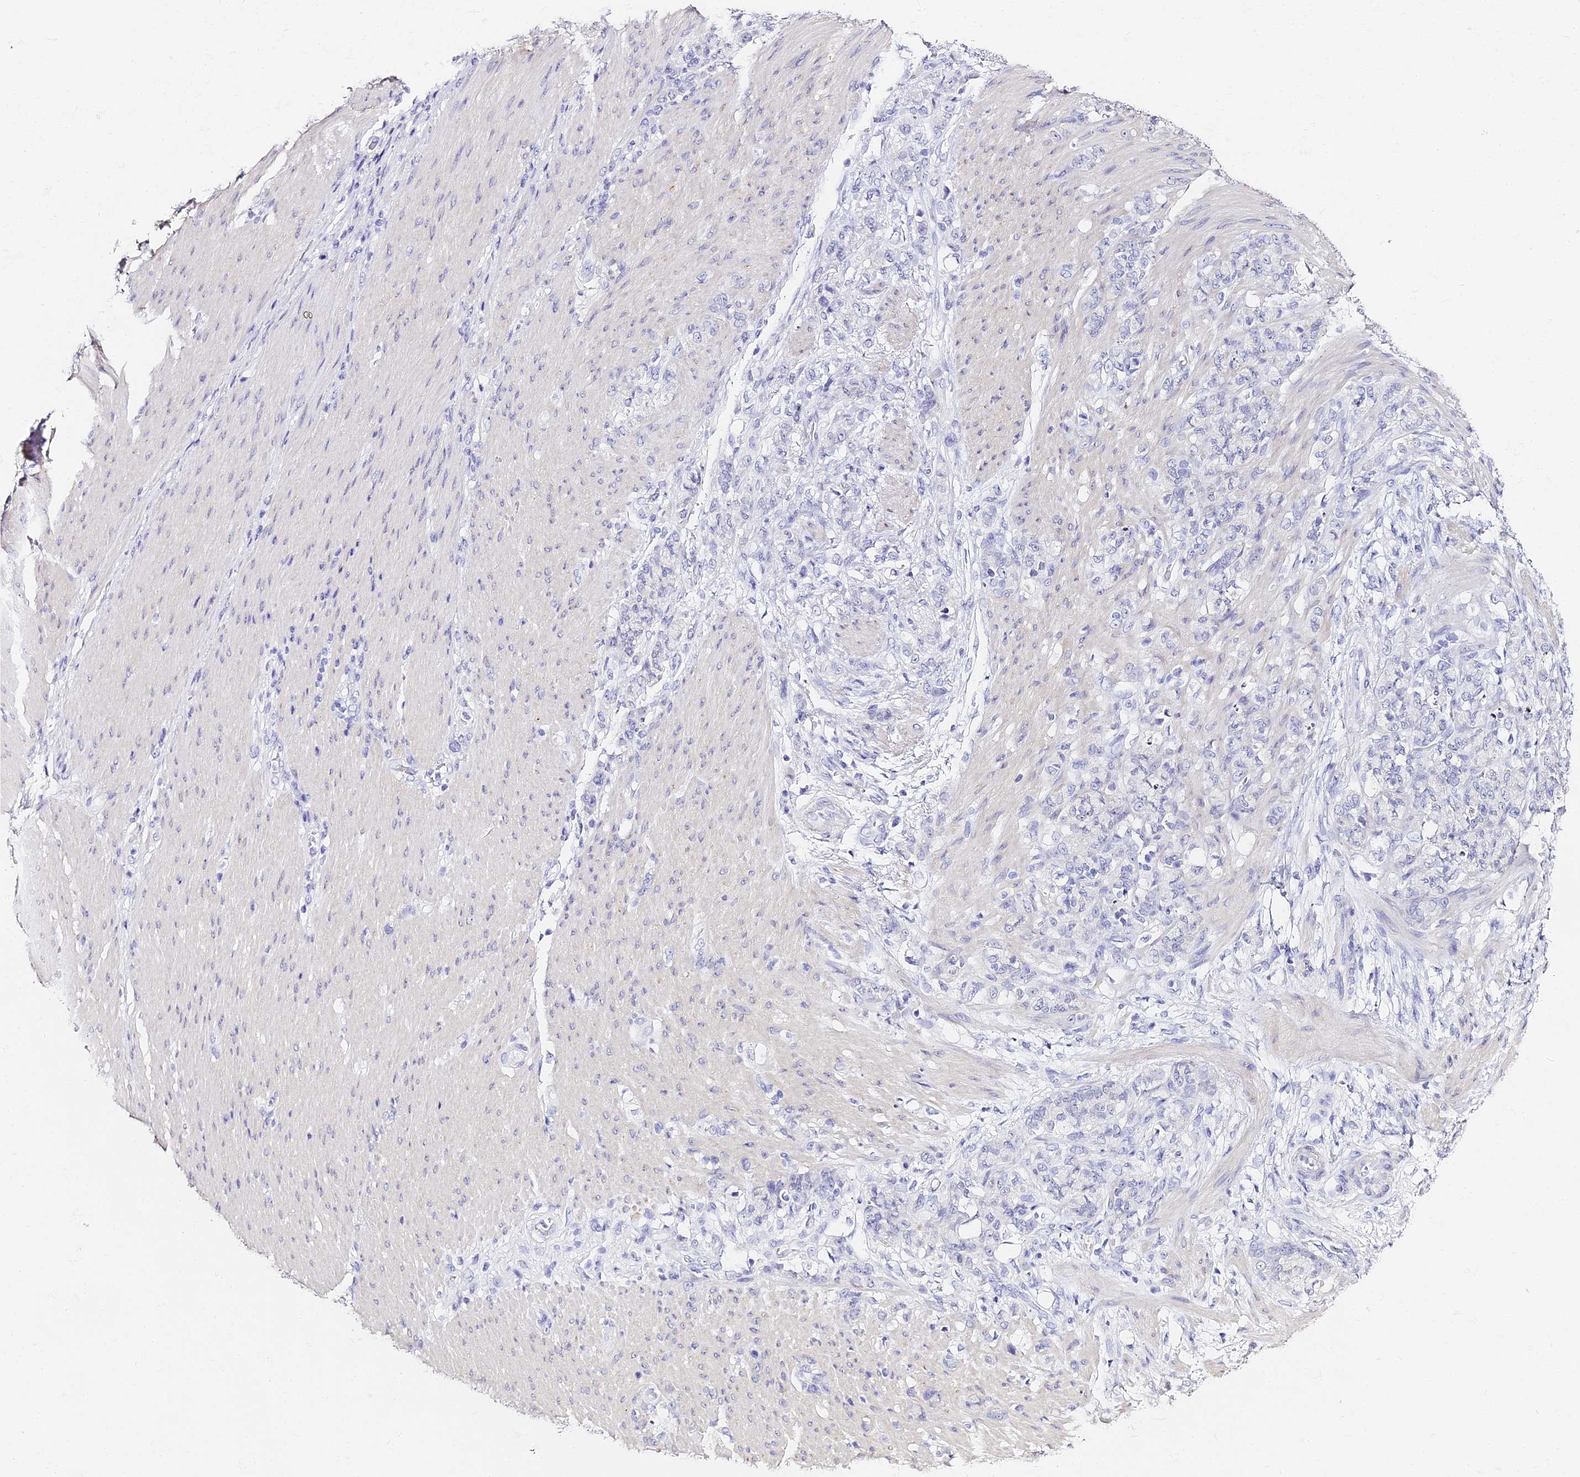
{"staining": {"intensity": "negative", "quantity": "none", "location": "none"}, "tissue": "stomach cancer", "cell_type": "Tumor cells", "image_type": "cancer", "snomed": [{"axis": "morphology", "description": "Adenocarcinoma, NOS"}, {"axis": "topography", "description": "Stomach"}], "caption": "High power microscopy micrograph of an immunohistochemistry (IHC) histopathology image of stomach cancer (adenocarcinoma), revealing no significant staining in tumor cells.", "gene": "ABHD14A-ACY1", "patient": {"sex": "female", "age": 79}}